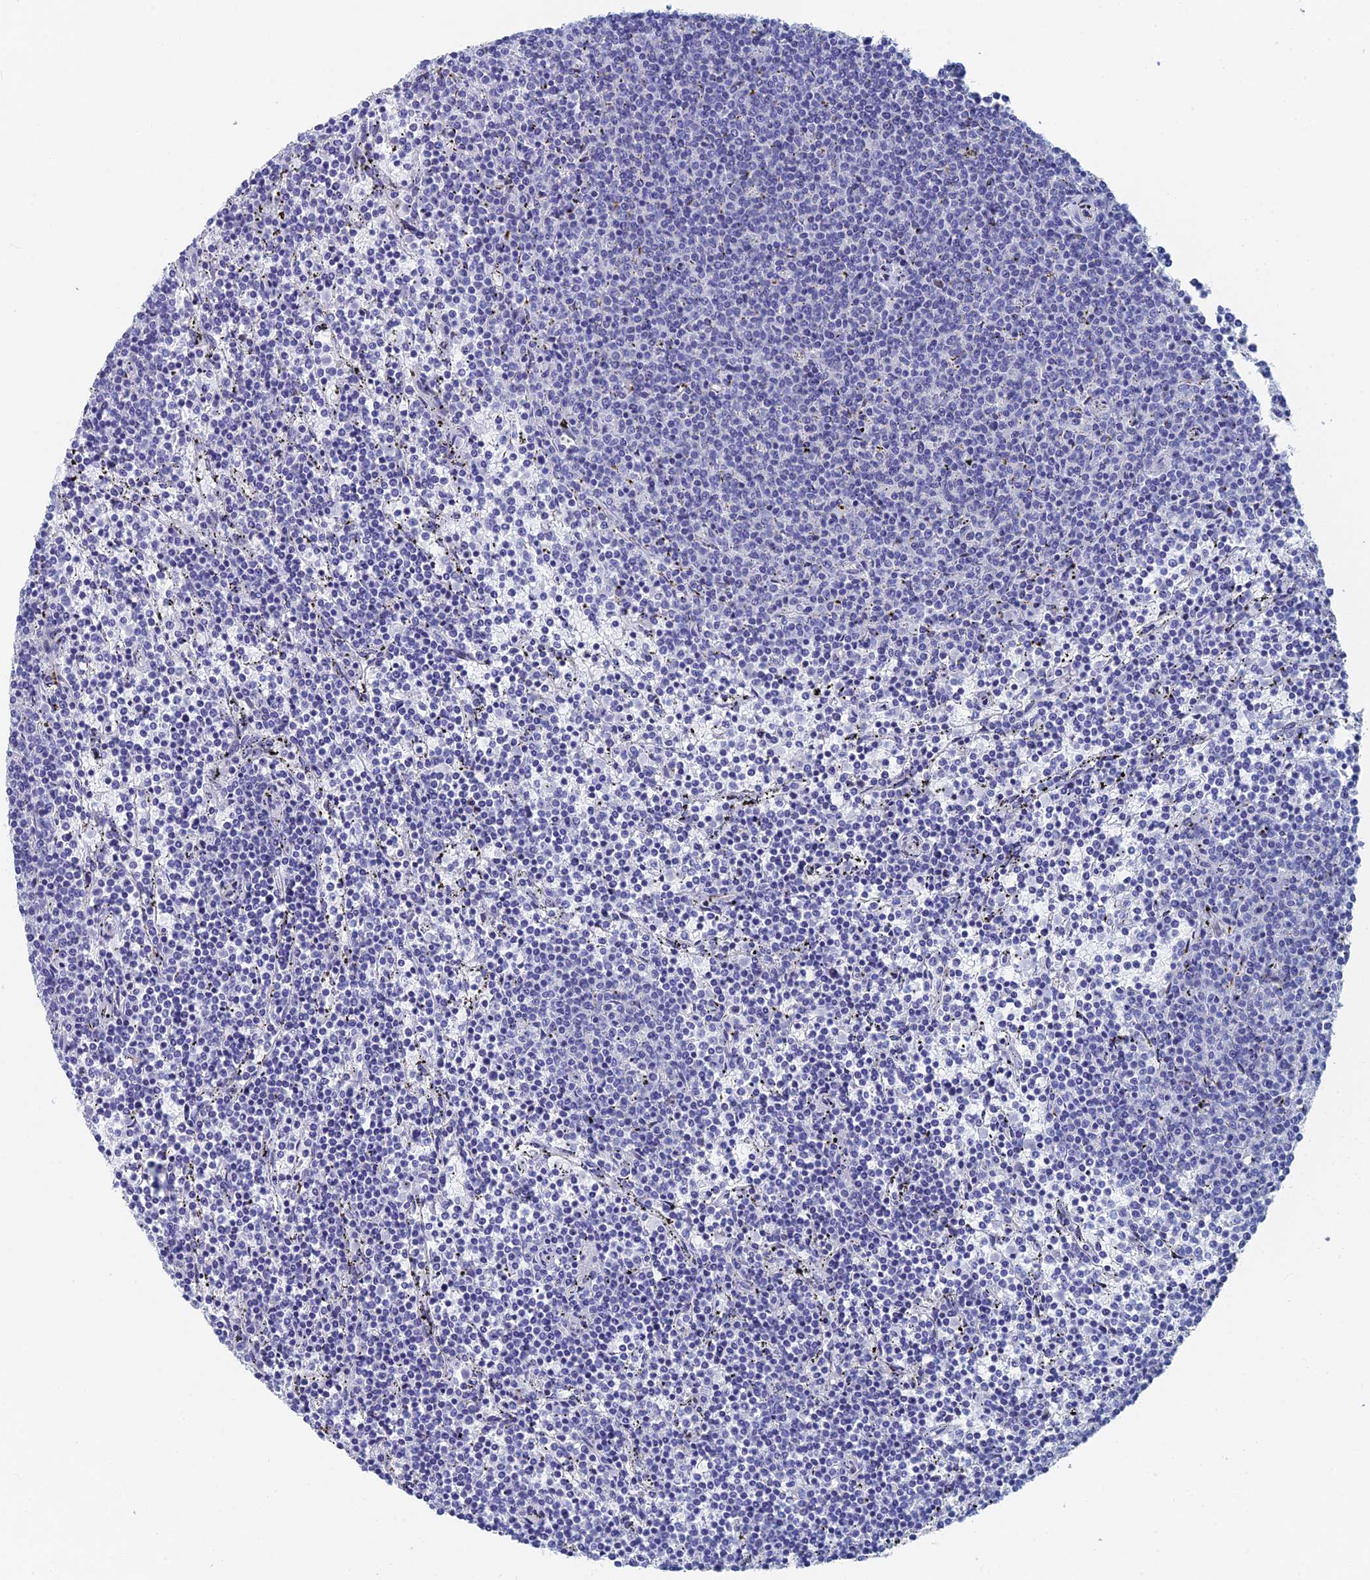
{"staining": {"intensity": "negative", "quantity": "none", "location": "none"}, "tissue": "lymphoma", "cell_type": "Tumor cells", "image_type": "cancer", "snomed": [{"axis": "morphology", "description": "Malignant lymphoma, non-Hodgkin's type, Low grade"}, {"axis": "topography", "description": "Spleen"}], "caption": "Low-grade malignant lymphoma, non-Hodgkin's type was stained to show a protein in brown. There is no significant positivity in tumor cells.", "gene": "DRGX", "patient": {"sex": "female", "age": 50}}